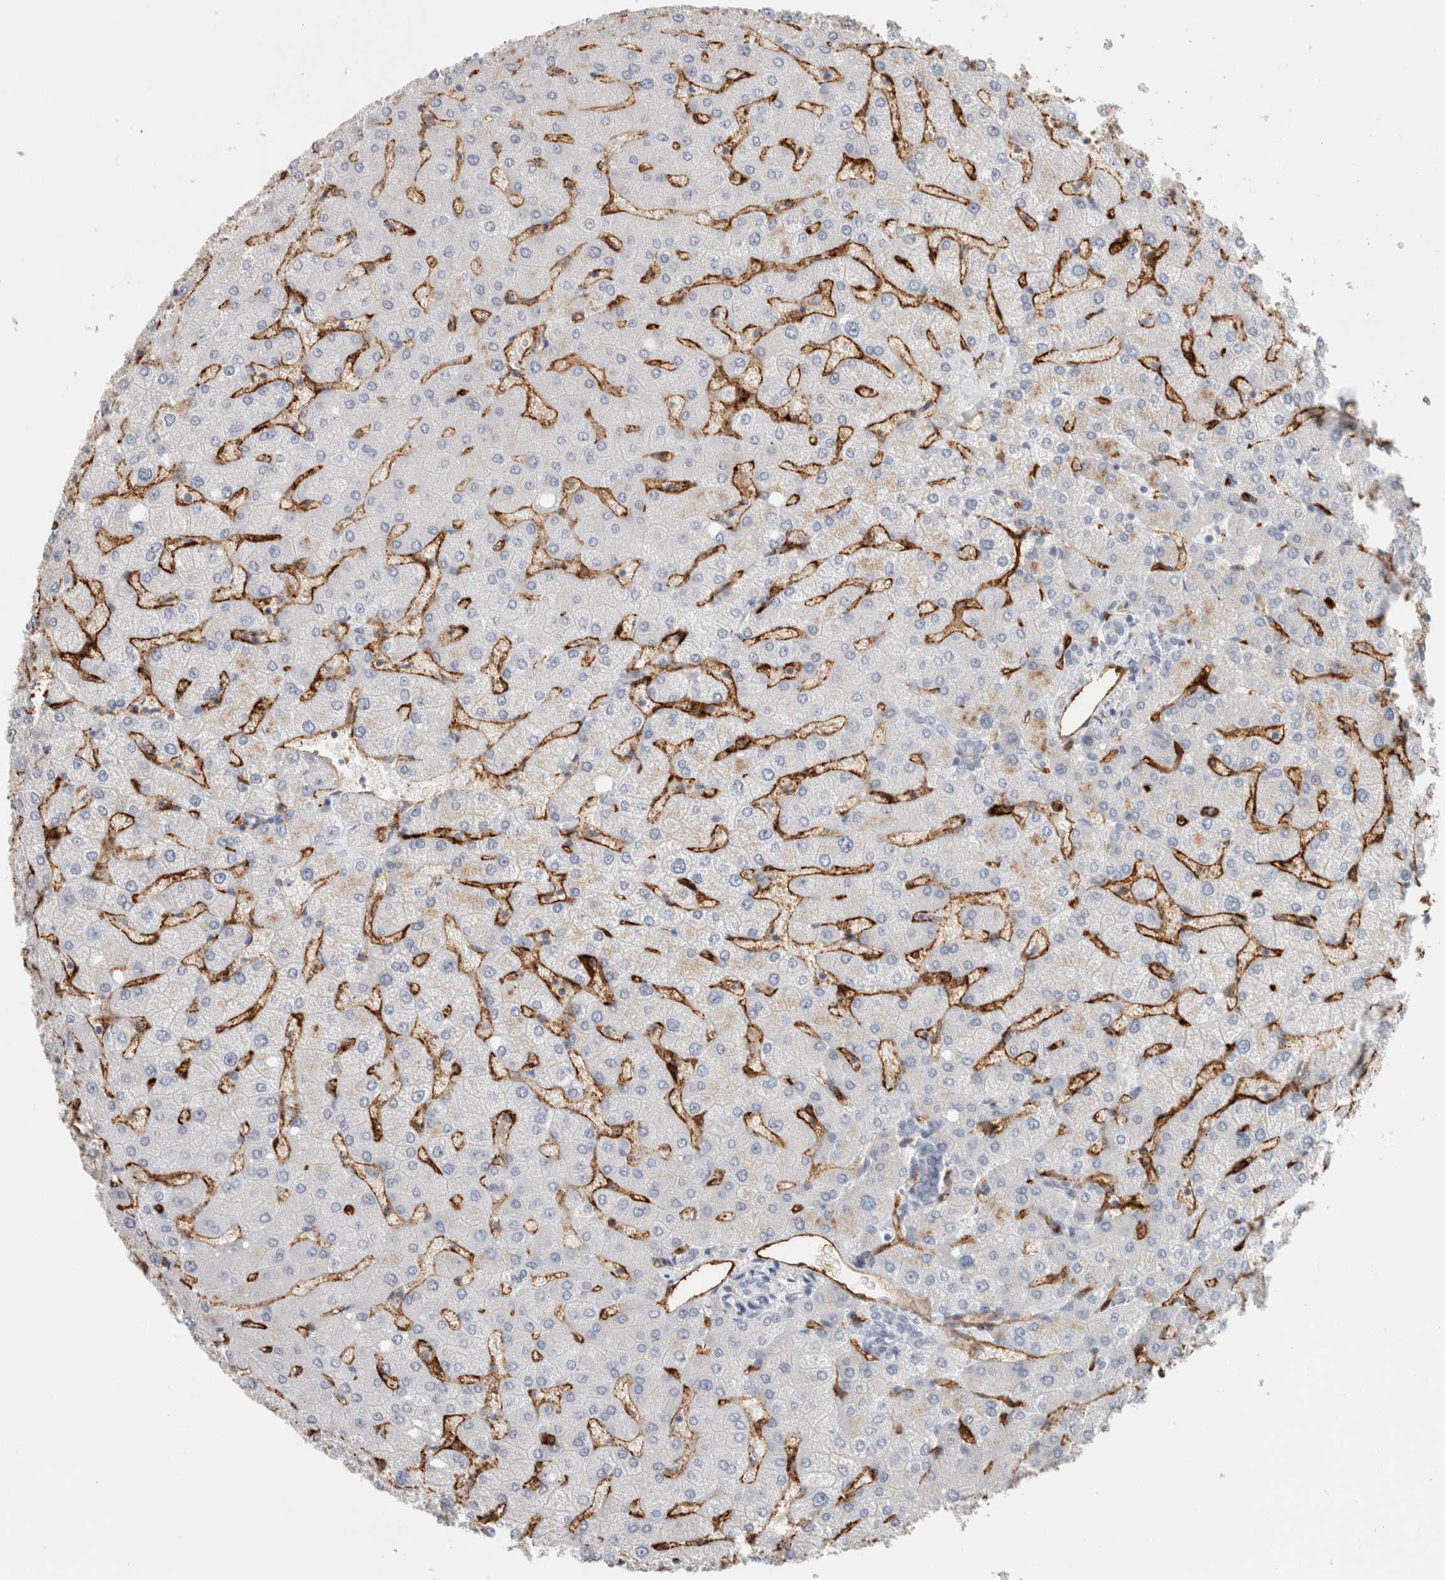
{"staining": {"intensity": "negative", "quantity": "none", "location": "none"}, "tissue": "liver", "cell_type": "Cholangiocytes", "image_type": "normal", "snomed": [{"axis": "morphology", "description": "Normal tissue, NOS"}, {"axis": "topography", "description": "Liver"}], "caption": "Immunohistochemical staining of normal liver shows no significant expression in cholangiocytes. The staining is performed using DAB (3,3'-diaminobenzidine) brown chromogen with nuclei counter-stained in using hematoxylin.", "gene": "CD36", "patient": {"sex": "female", "age": 54}}